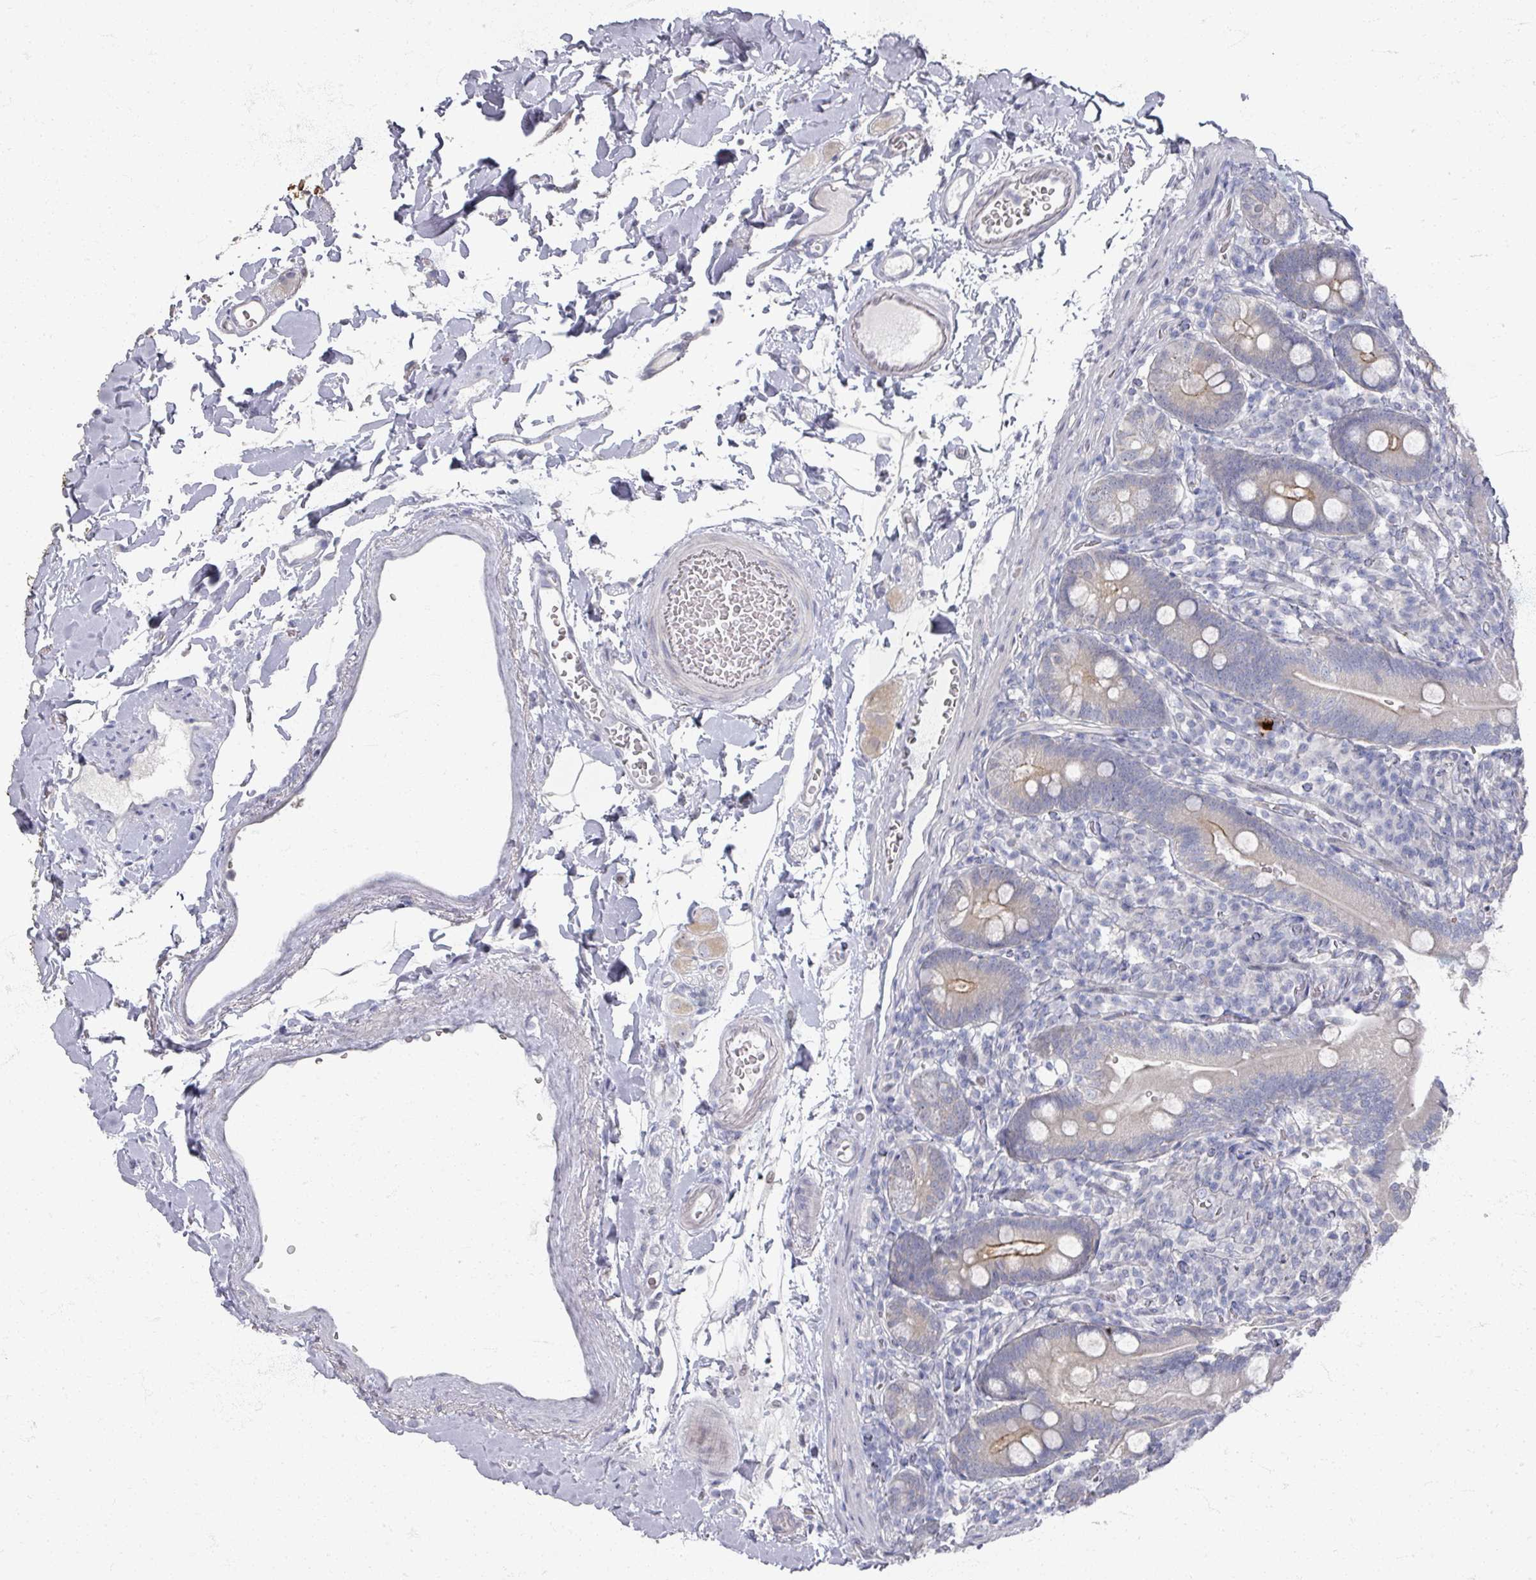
{"staining": {"intensity": "moderate", "quantity": "<25%", "location": "cytoplasmic/membranous"}, "tissue": "duodenum", "cell_type": "Glandular cells", "image_type": "normal", "snomed": [{"axis": "morphology", "description": "Normal tissue, NOS"}, {"axis": "topography", "description": "Duodenum"}], "caption": "IHC micrograph of unremarkable human duodenum stained for a protein (brown), which demonstrates low levels of moderate cytoplasmic/membranous staining in about <25% of glandular cells.", "gene": "TTYH3", "patient": {"sex": "female", "age": 67}}